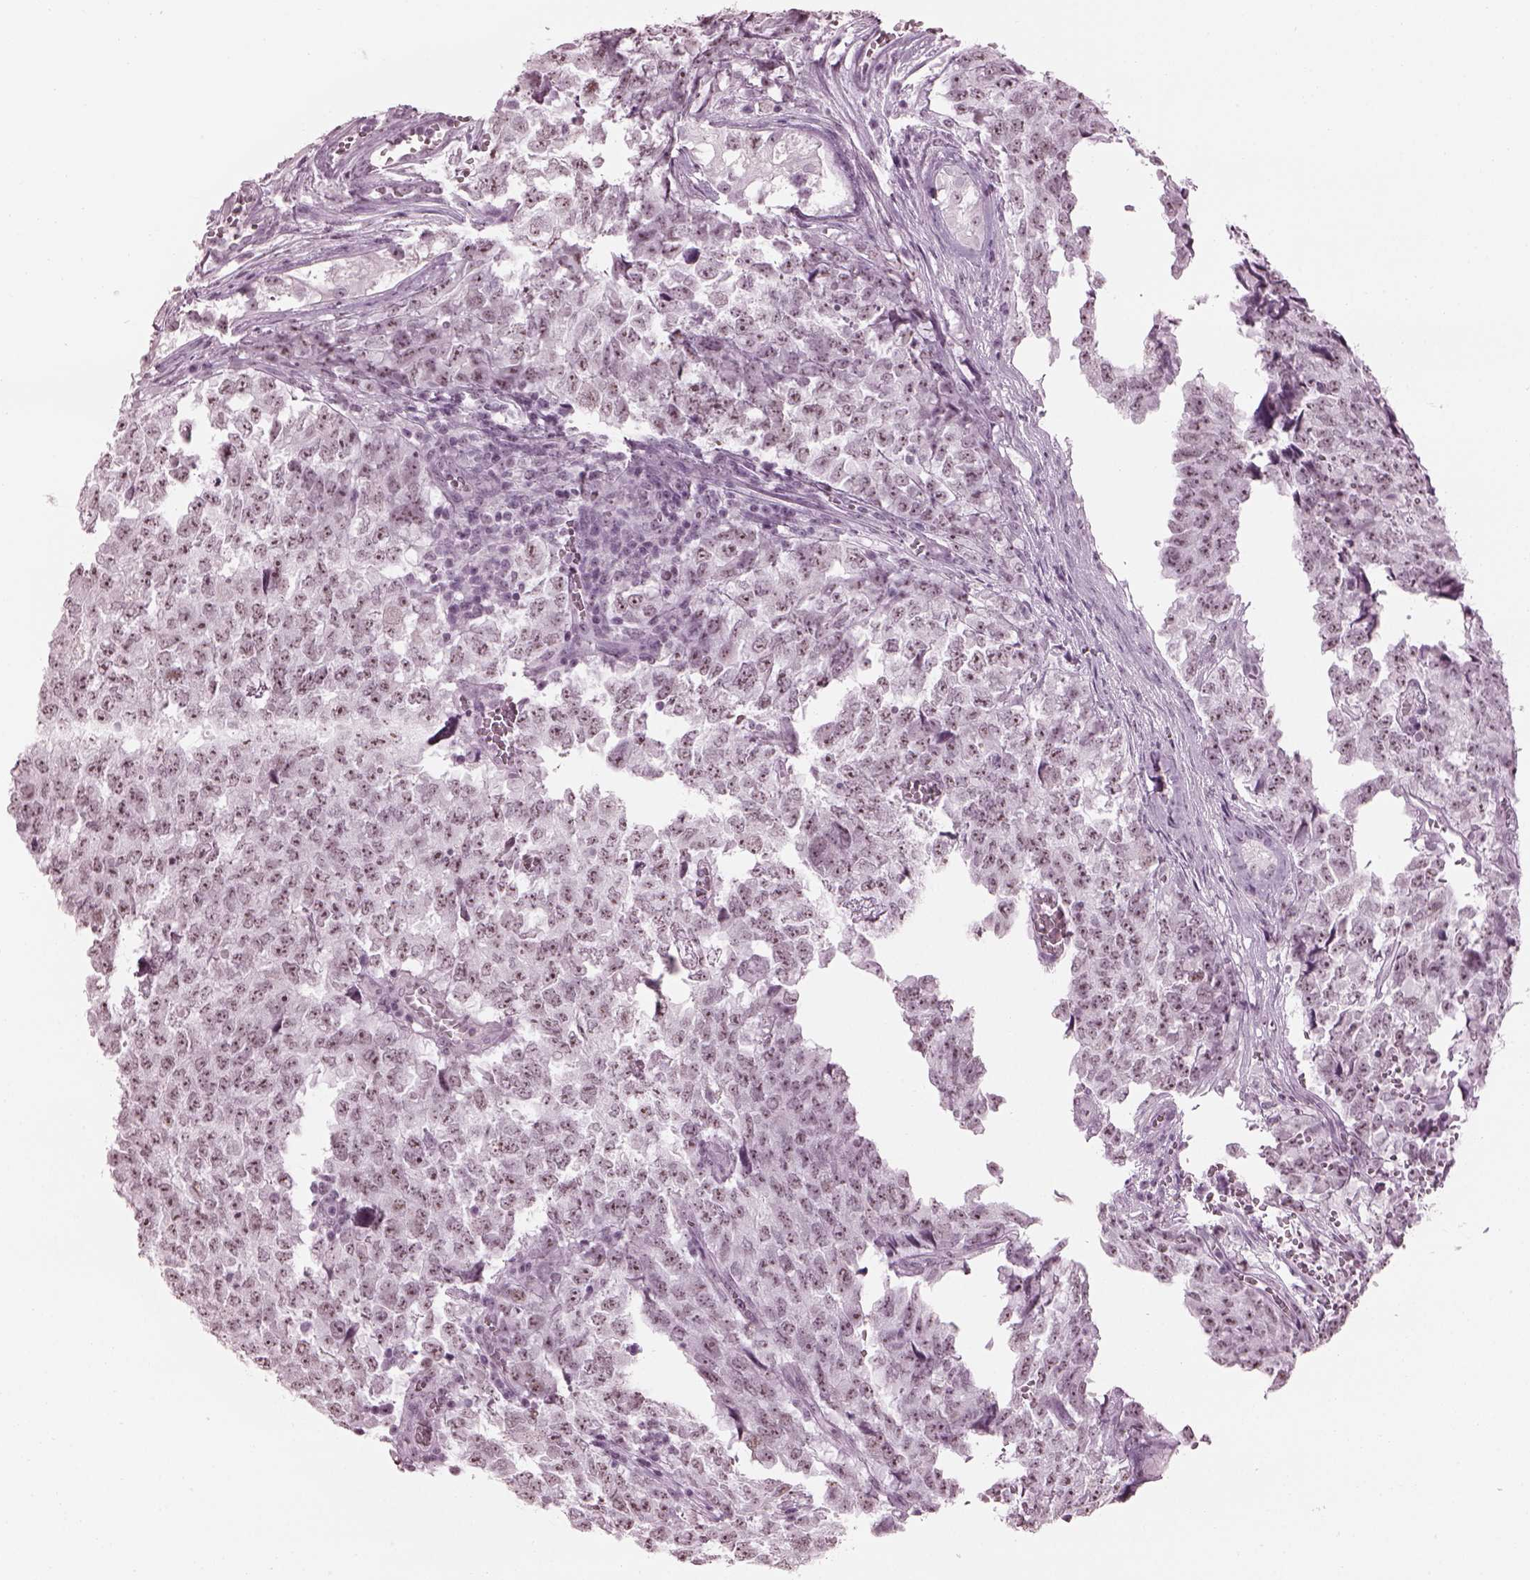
{"staining": {"intensity": "weak", "quantity": "25%-75%", "location": "nuclear"}, "tissue": "testis cancer", "cell_type": "Tumor cells", "image_type": "cancer", "snomed": [{"axis": "morphology", "description": "Carcinoma, Embryonal, NOS"}, {"axis": "topography", "description": "Testis"}], "caption": "Brown immunohistochemical staining in testis embryonal carcinoma shows weak nuclear staining in approximately 25%-75% of tumor cells. (brown staining indicates protein expression, while blue staining denotes nuclei).", "gene": "ADGRG2", "patient": {"sex": "male", "age": 23}}